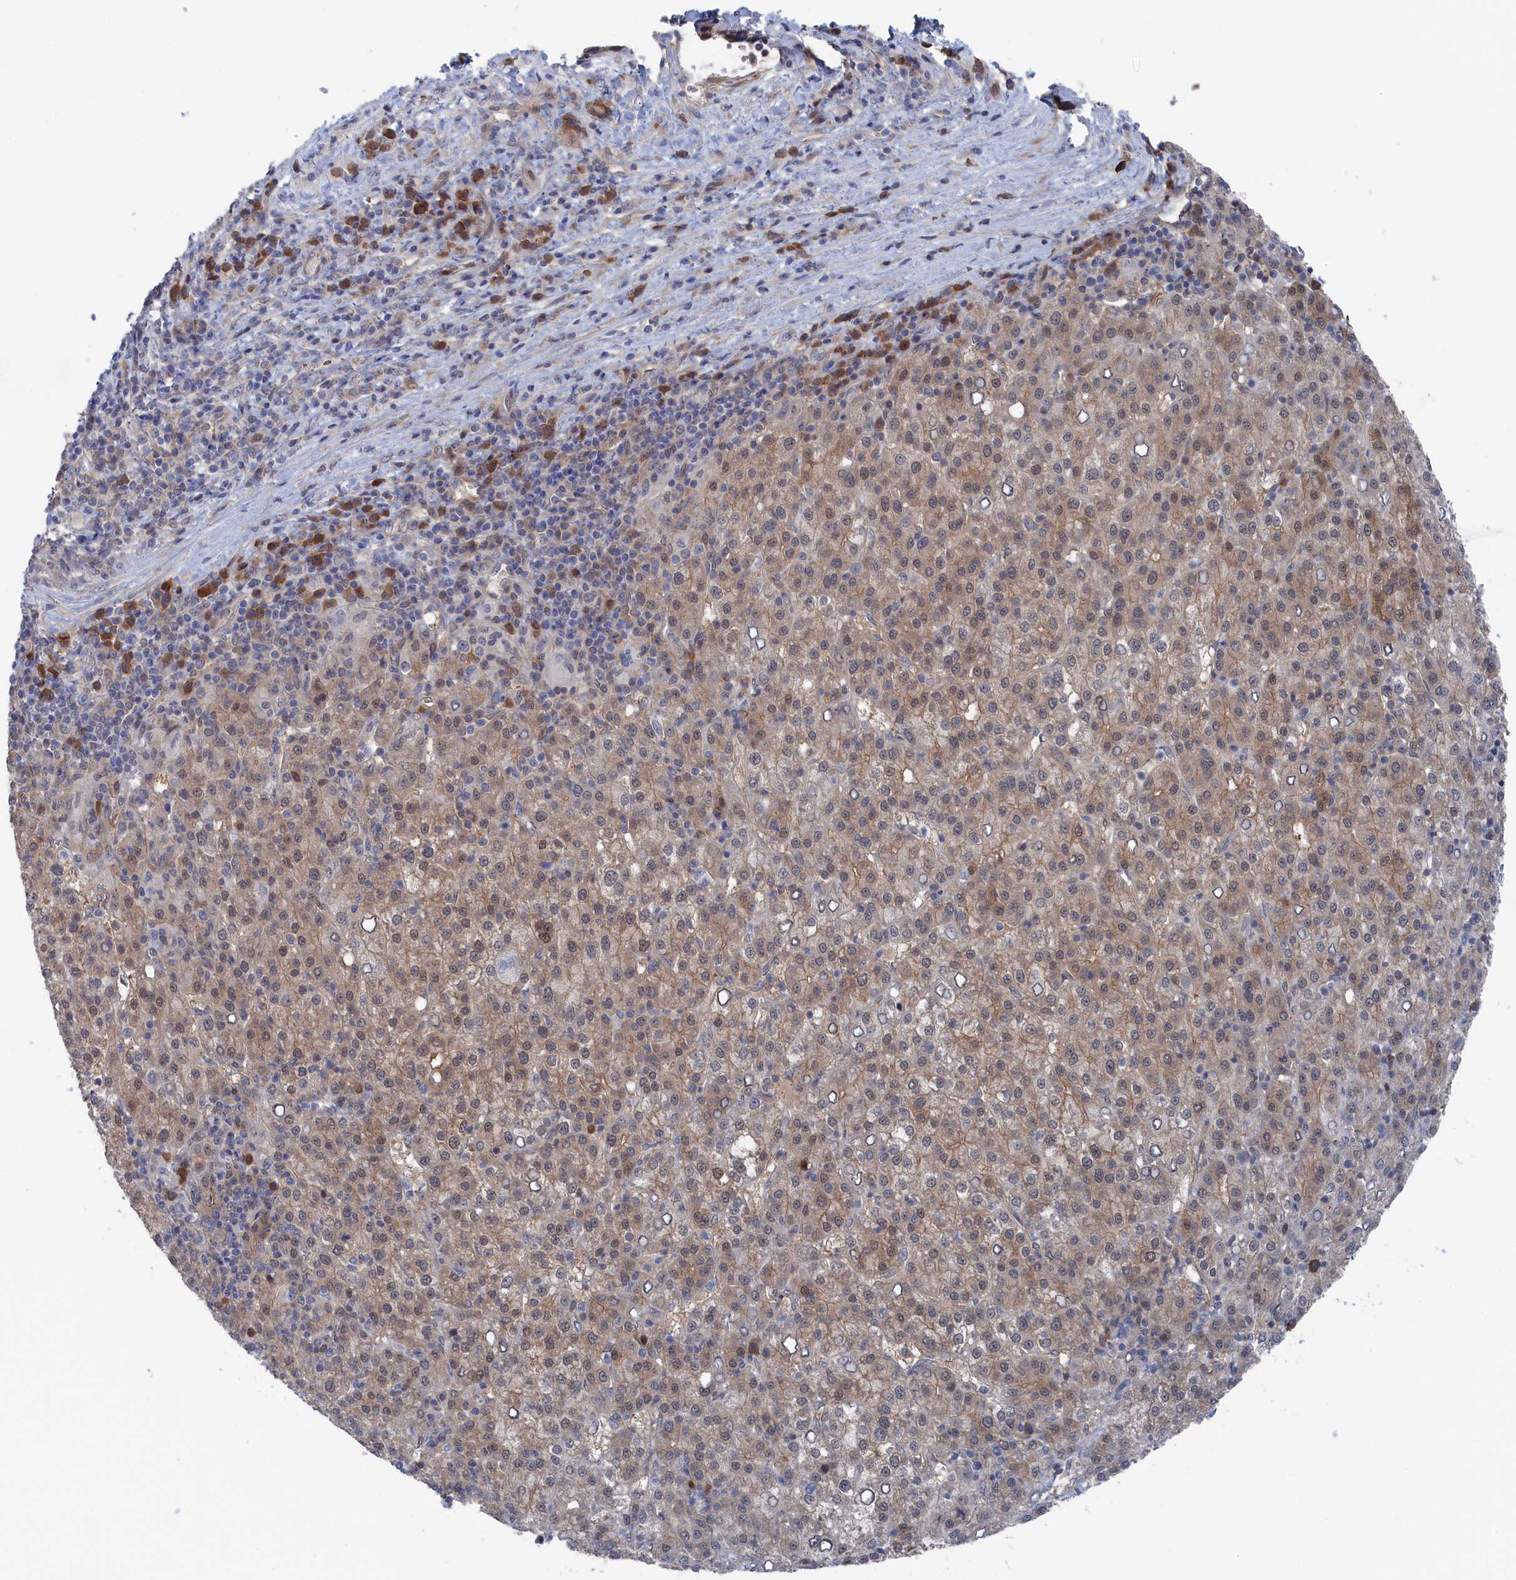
{"staining": {"intensity": "weak", "quantity": ">75%", "location": "cytoplasmic/membranous,nuclear"}, "tissue": "liver cancer", "cell_type": "Tumor cells", "image_type": "cancer", "snomed": [{"axis": "morphology", "description": "Carcinoma, Hepatocellular, NOS"}, {"axis": "topography", "description": "Liver"}], "caption": "Tumor cells demonstrate low levels of weak cytoplasmic/membranous and nuclear expression in about >75% of cells in human liver cancer.", "gene": "IRGQ", "patient": {"sex": "female", "age": 58}}